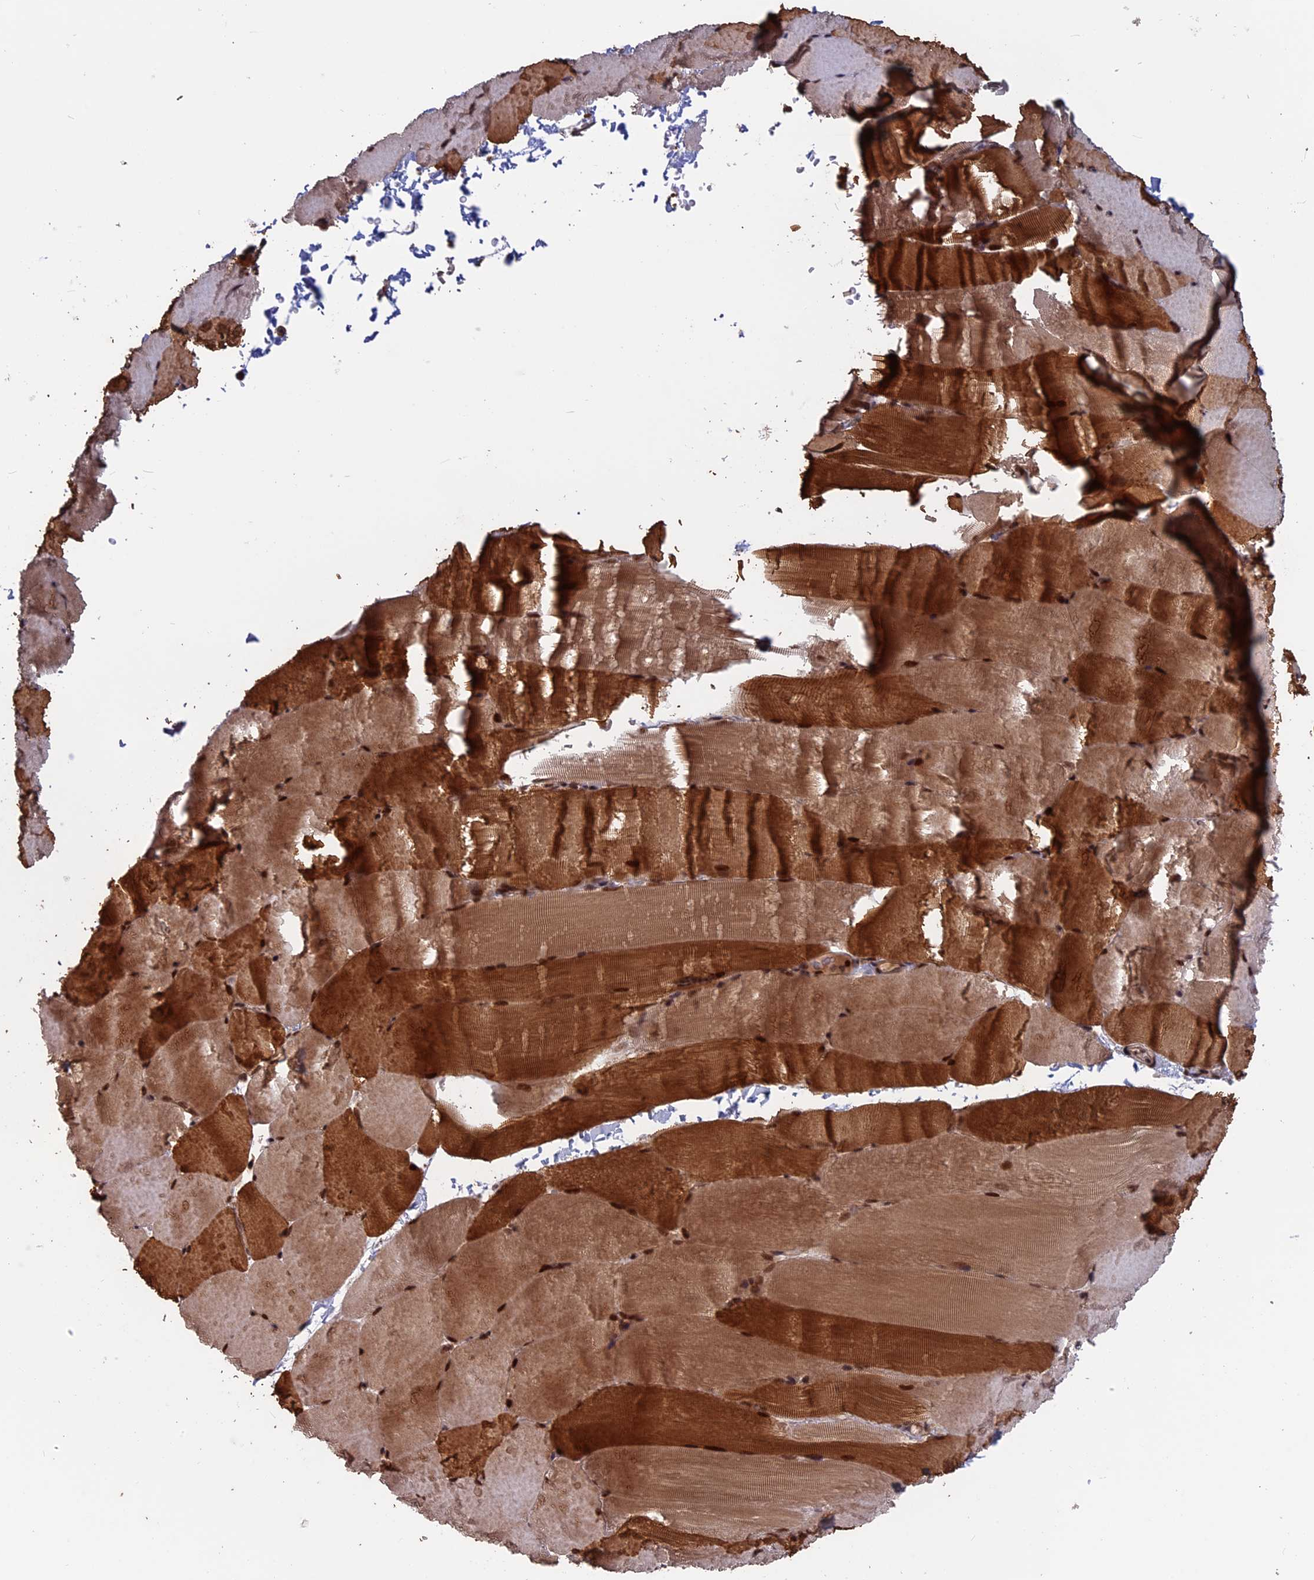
{"staining": {"intensity": "strong", "quantity": "25%-75%", "location": "cytoplasmic/membranous,nuclear"}, "tissue": "skeletal muscle", "cell_type": "Myocytes", "image_type": "normal", "snomed": [{"axis": "morphology", "description": "Normal tissue, NOS"}, {"axis": "topography", "description": "Skeletal muscle"}, {"axis": "topography", "description": "Parathyroid gland"}], "caption": "Immunohistochemical staining of unremarkable human skeletal muscle reveals high levels of strong cytoplasmic/membranous,nuclear staining in approximately 25%-75% of myocytes. (DAB IHC, brown staining for protein, blue staining for nuclei).", "gene": "CACTIN", "patient": {"sex": "female", "age": 37}}